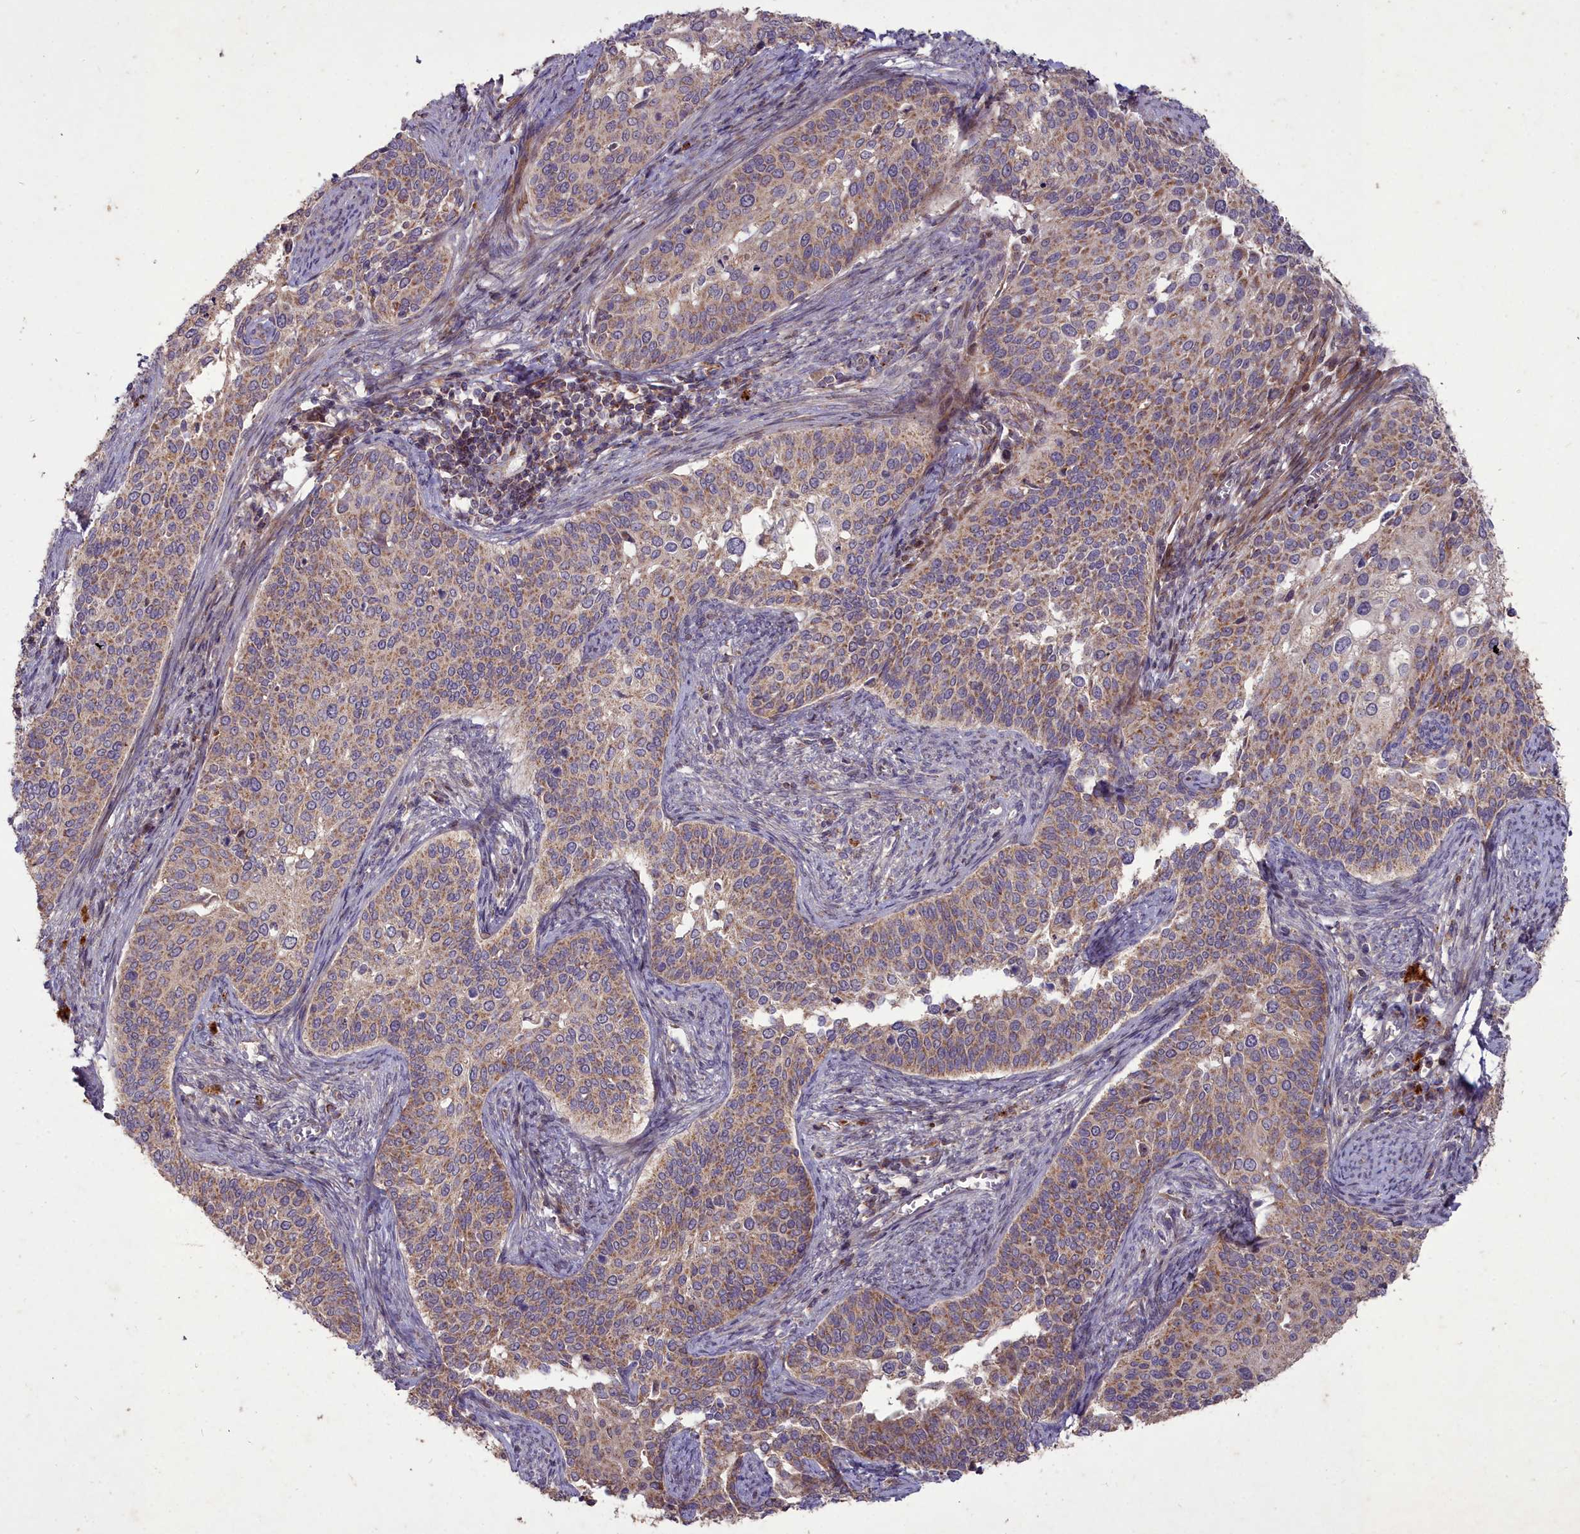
{"staining": {"intensity": "moderate", "quantity": ">75%", "location": "cytoplasmic/membranous"}, "tissue": "cervical cancer", "cell_type": "Tumor cells", "image_type": "cancer", "snomed": [{"axis": "morphology", "description": "Squamous cell carcinoma, NOS"}, {"axis": "topography", "description": "Cervix"}], "caption": "IHC photomicrograph of human cervical cancer (squamous cell carcinoma) stained for a protein (brown), which demonstrates medium levels of moderate cytoplasmic/membranous expression in about >75% of tumor cells.", "gene": "COX11", "patient": {"sex": "female", "age": 44}}